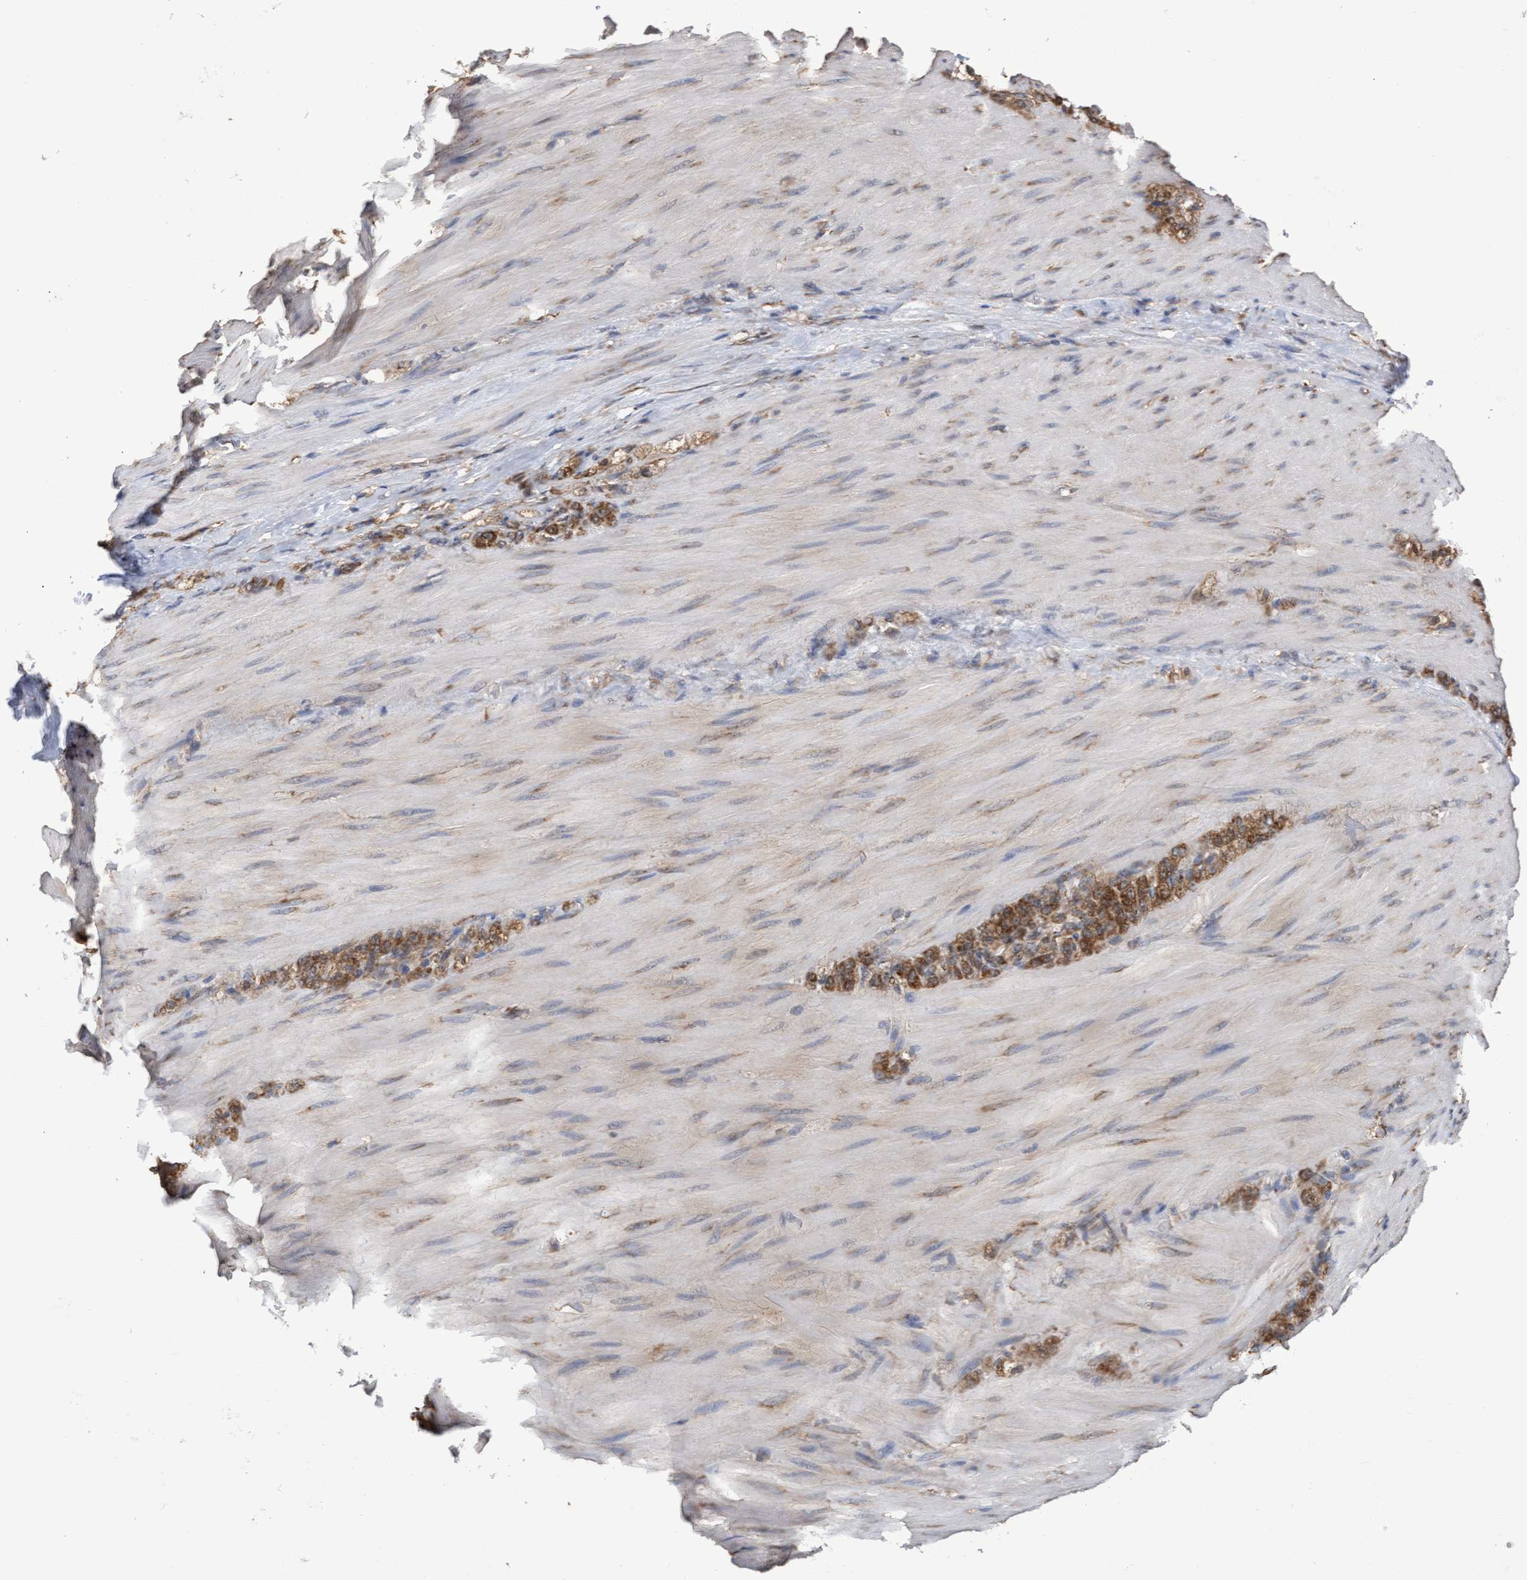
{"staining": {"intensity": "moderate", "quantity": ">75%", "location": "cytoplasmic/membranous"}, "tissue": "stomach cancer", "cell_type": "Tumor cells", "image_type": "cancer", "snomed": [{"axis": "morphology", "description": "Normal tissue, NOS"}, {"axis": "morphology", "description": "Adenocarcinoma, NOS"}, {"axis": "topography", "description": "Stomach"}], "caption": "This photomicrograph displays stomach cancer (adenocarcinoma) stained with immunohistochemistry (IHC) to label a protein in brown. The cytoplasmic/membranous of tumor cells show moderate positivity for the protein. Nuclei are counter-stained blue.", "gene": "ABCF2", "patient": {"sex": "male", "age": 82}}